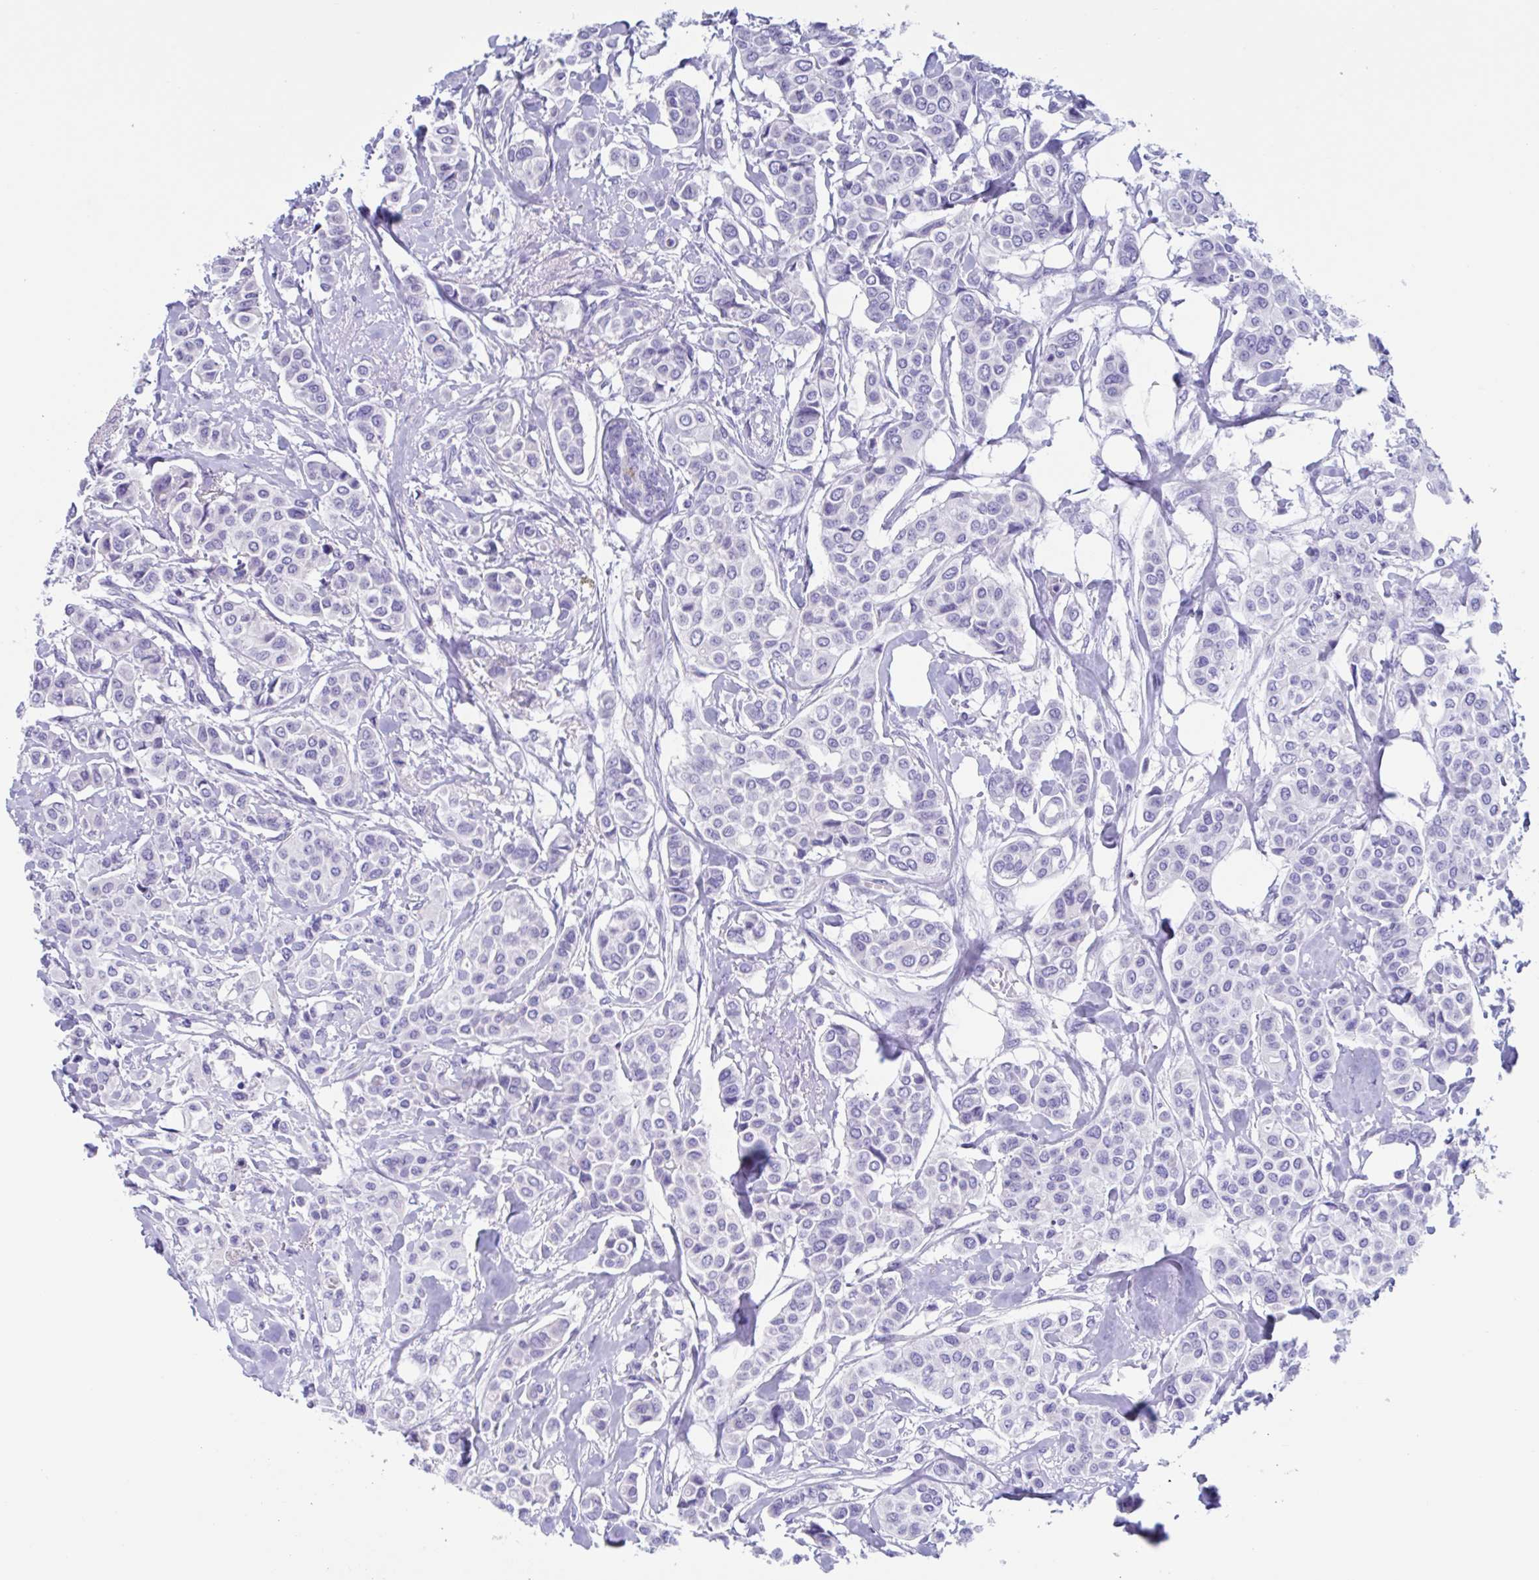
{"staining": {"intensity": "negative", "quantity": "none", "location": "none"}, "tissue": "breast cancer", "cell_type": "Tumor cells", "image_type": "cancer", "snomed": [{"axis": "morphology", "description": "Lobular carcinoma"}, {"axis": "topography", "description": "Breast"}], "caption": "Tumor cells are negative for brown protein staining in breast lobular carcinoma. (DAB (3,3'-diaminobenzidine) immunohistochemistry (IHC) with hematoxylin counter stain).", "gene": "USP35", "patient": {"sex": "female", "age": 51}}